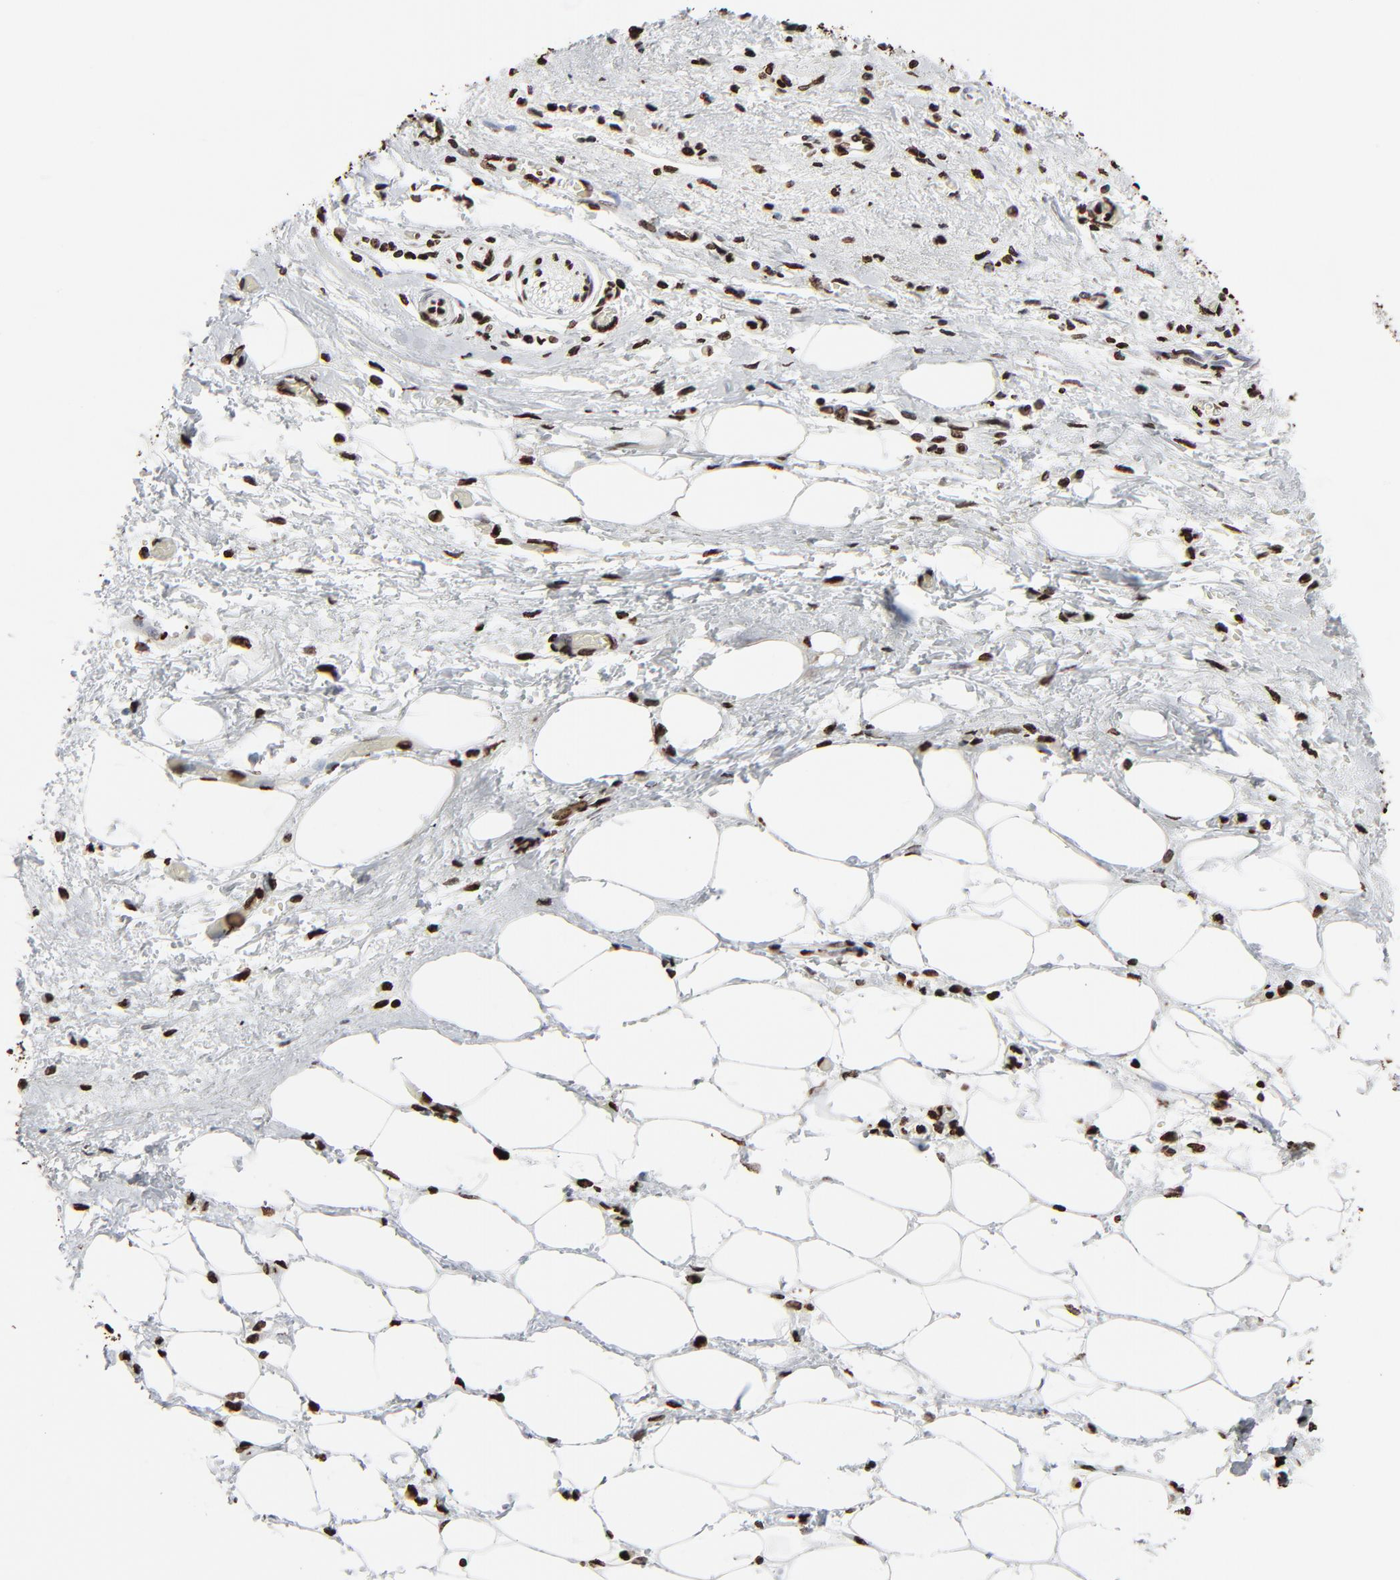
{"staining": {"intensity": "strong", "quantity": ">75%", "location": "nuclear"}, "tissue": "pancreatic cancer", "cell_type": "Tumor cells", "image_type": "cancer", "snomed": [{"axis": "morphology", "description": "Adenocarcinoma, NOS"}, {"axis": "topography", "description": "Pancreas"}], "caption": "This histopathology image reveals immunohistochemistry staining of human adenocarcinoma (pancreatic), with high strong nuclear staining in about >75% of tumor cells.", "gene": "H3-4", "patient": {"sex": "male", "age": 79}}